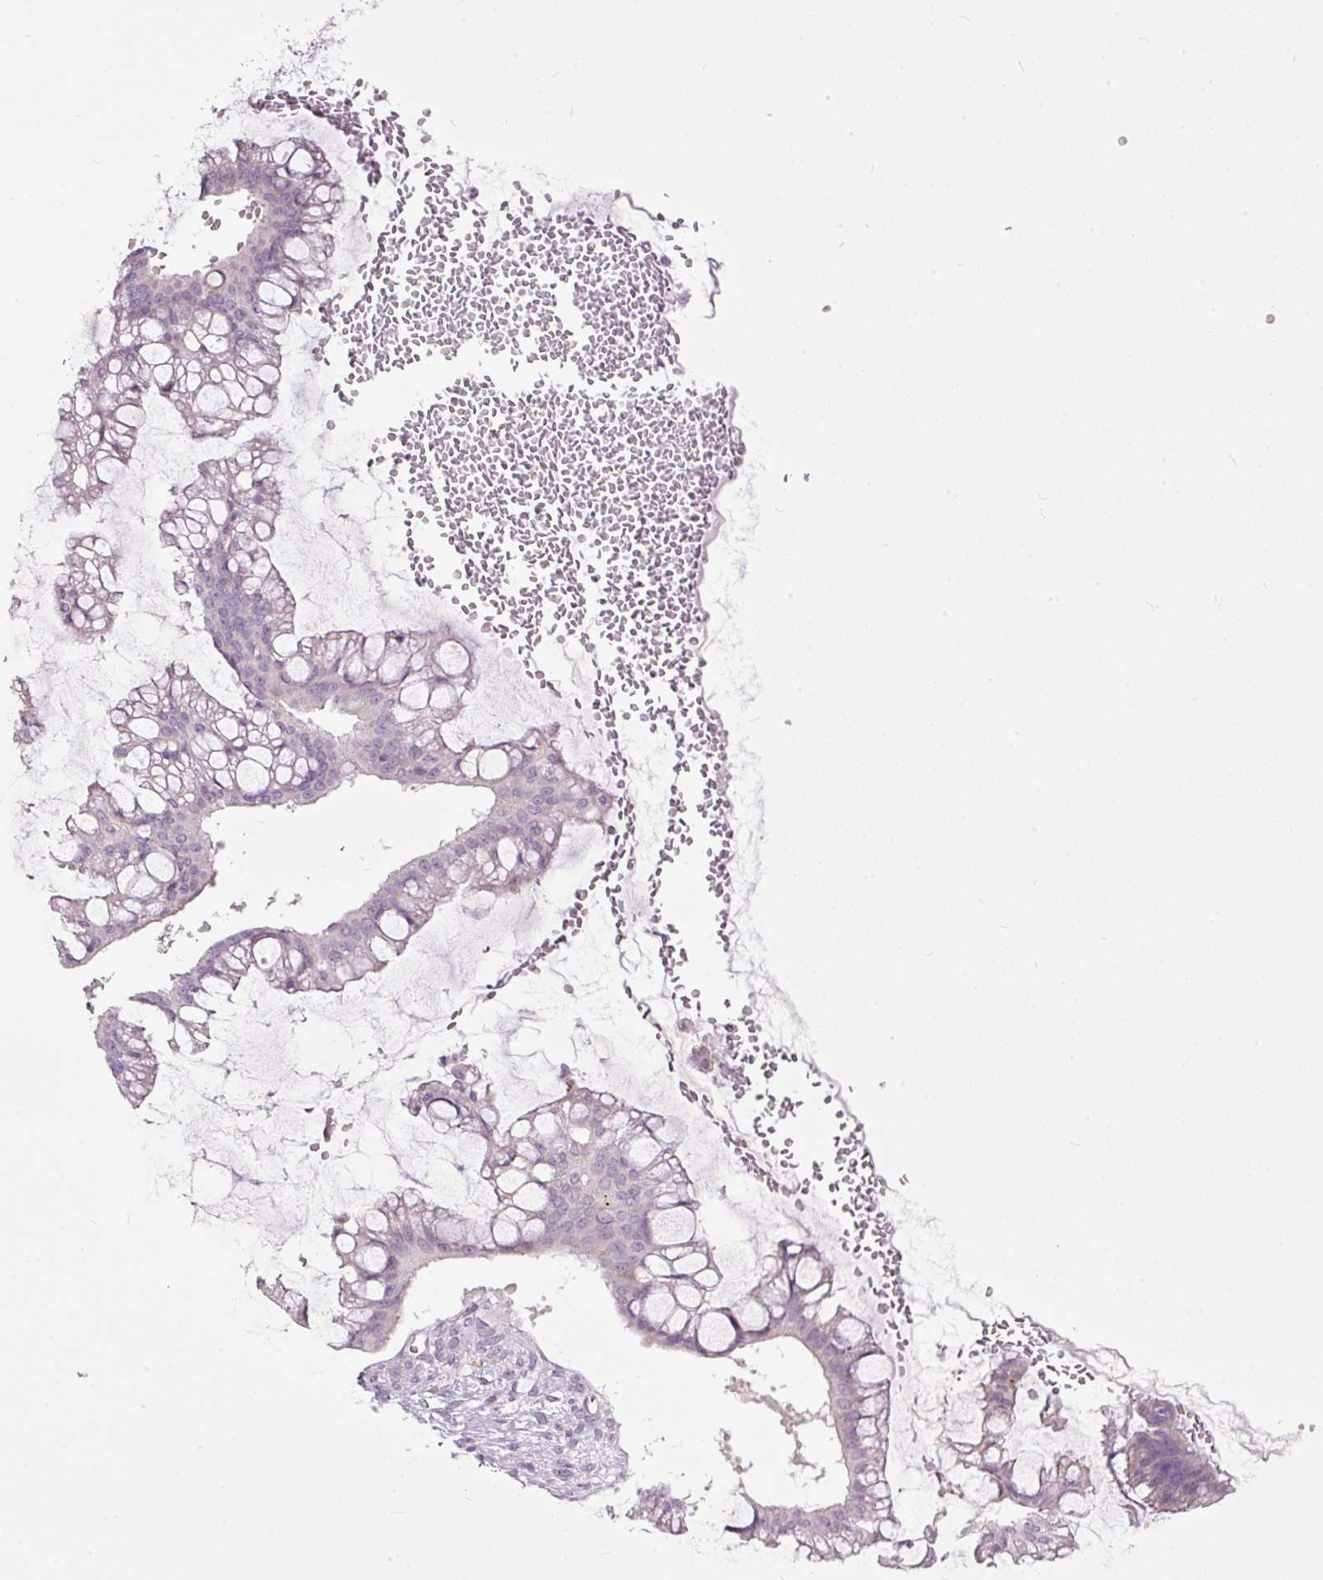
{"staining": {"intensity": "negative", "quantity": "none", "location": "none"}, "tissue": "ovarian cancer", "cell_type": "Tumor cells", "image_type": "cancer", "snomed": [{"axis": "morphology", "description": "Cystadenocarcinoma, mucinous, NOS"}, {"axis": "topography", "description": "Ovary"}], "caption": "DAB immunohistochemical staining of human ovarian cancer displays no significant positivity in tumor cells.", "gene": "FCRL4", "patient": {"sex": "female", "age": 73}}